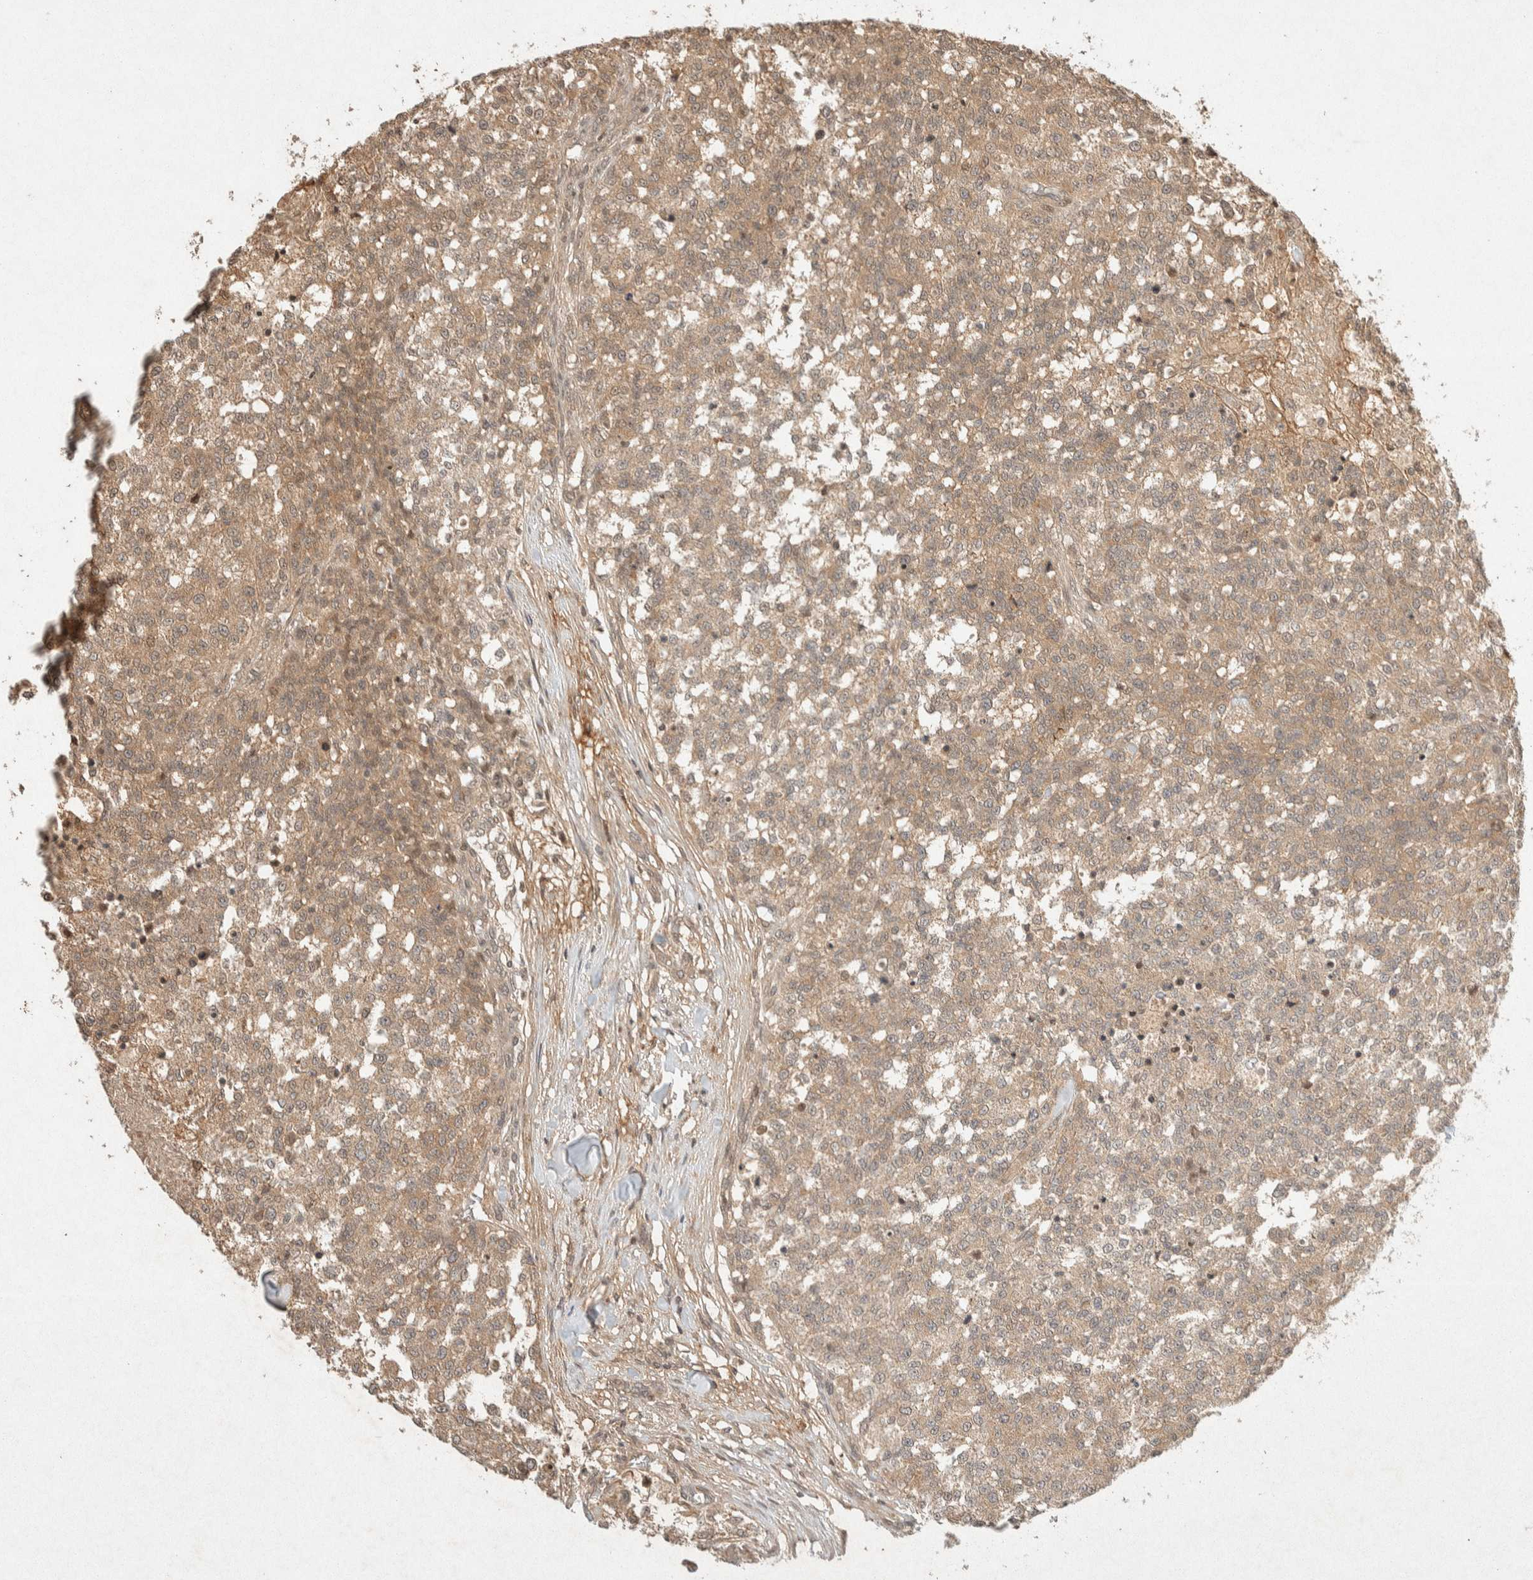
{"staining": {"intensity": "weak", "quantity": ">75%", "location": "cytoplasmic/membranous"}, "tissue": "testis cancer", "cell_type": "Tumor cells", "image_type": "cancer", "snomed": [{"axis": "morphology", "description": "Seminoma, NOS"}, {"axis": "topography", "description": "Testis"}], "caption": "An immunohistochemistry (IHC) photomicrograph of neoplastic tissue is shown. Protein staining in brown highlights weak cytoplasmic/membranous positivity in seminoma (testis) within tumor cells.", "gene": "THRA", "patient": {"sex": "male", "age": 59}}